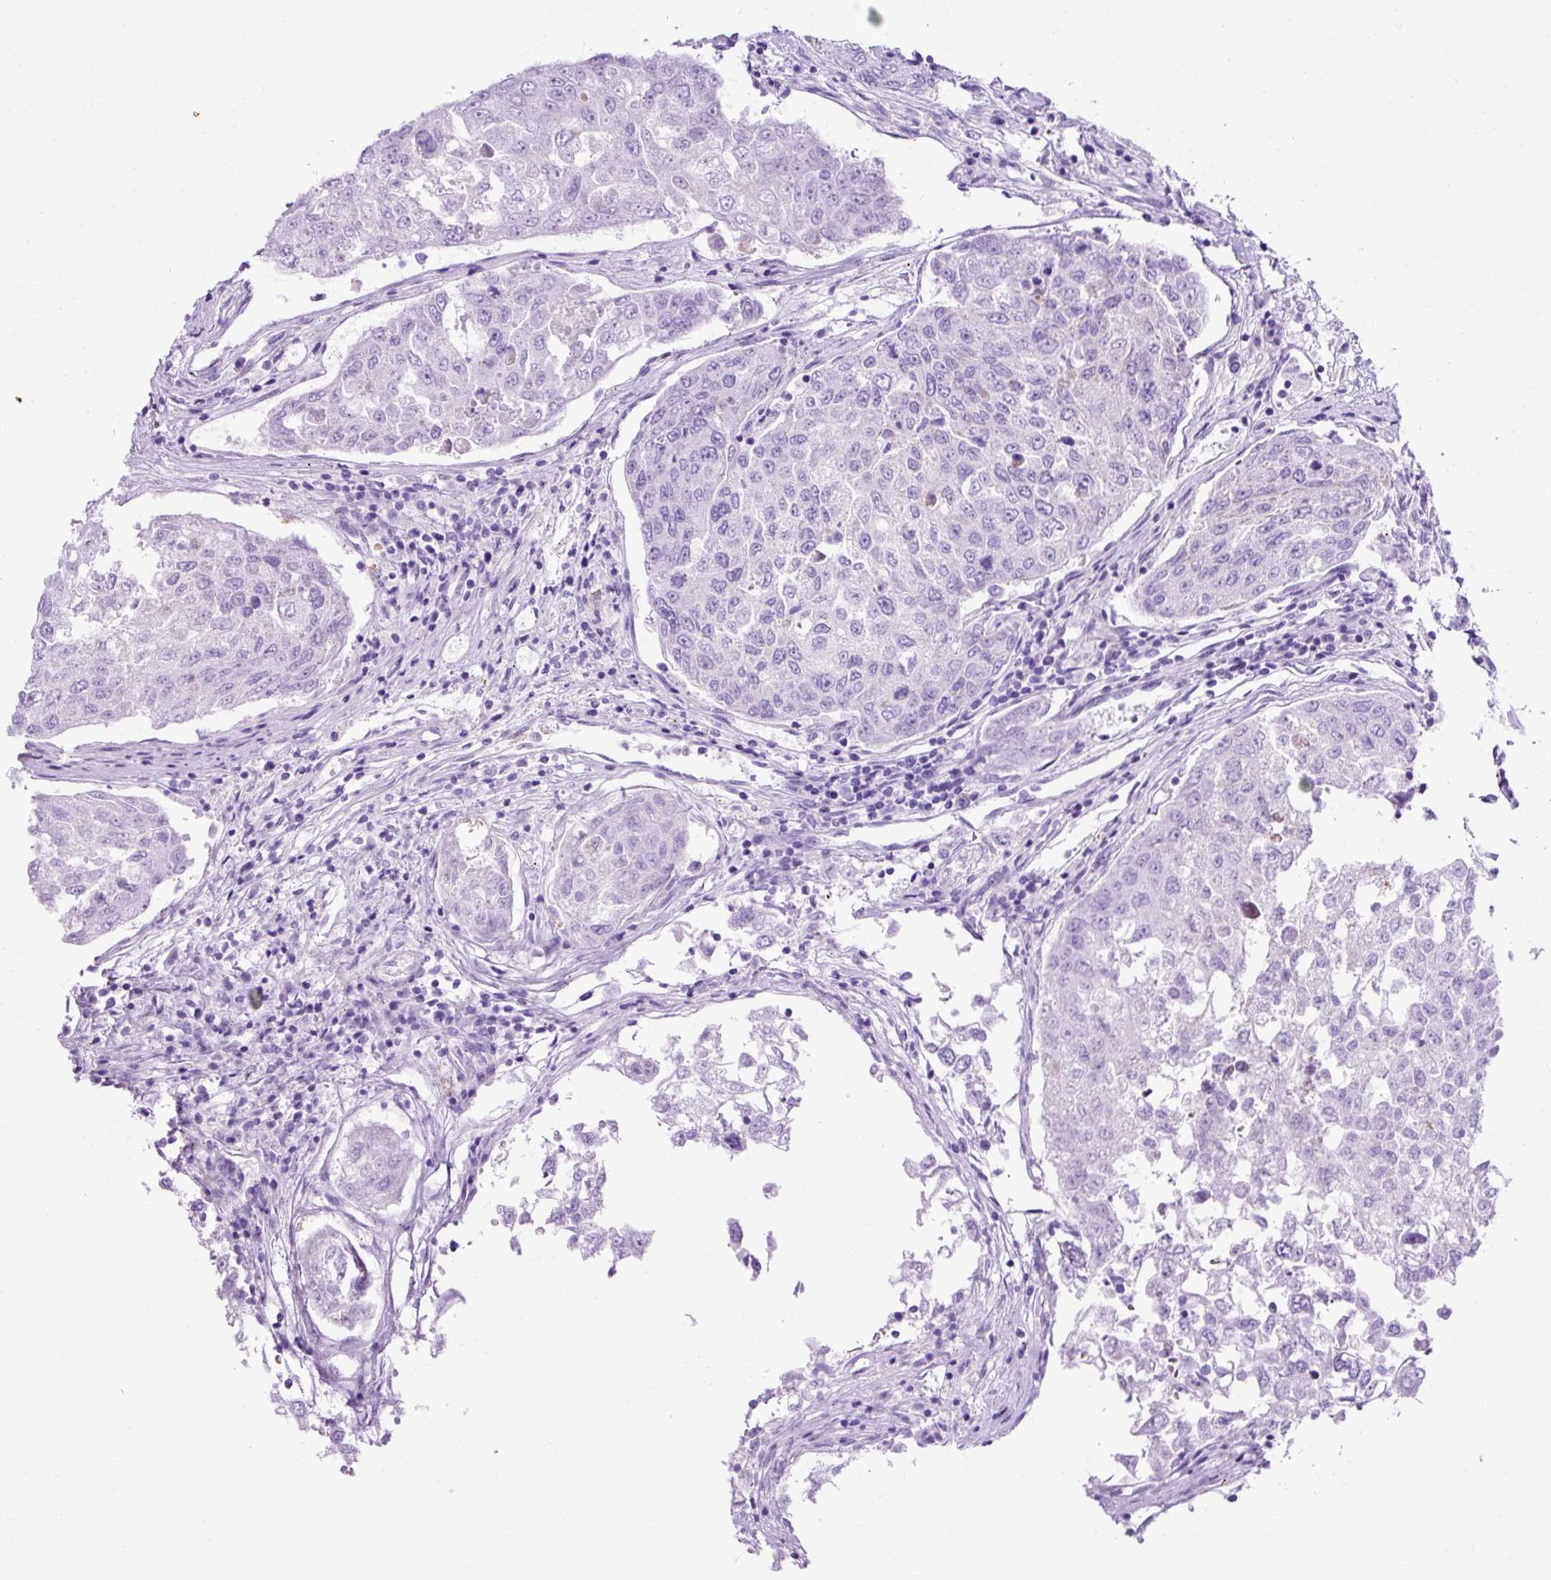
{"staining": {"intensity": "negative", "quantity": "none", "location": "none"}, "tissue": "urothelial cancer", "cell_type": "Tumor cells", "image_type": "cancer", "snomed": [{"axis": "morphology", "description": "Urothelial carcinoma, High grade"}, {"axis": "topography", "description": "Lymph node"}, {"axis": "topography", "description": "Urinary bladder"}], "caption": "Immunohistochemistry micrograph of human urothelial cancer stained for a protein (brown), which shows no staining in tumor cells. (DAB immunohistochemistry with hematoxylin counter stain).", "gene": "KRT12", "patient": {"sex": "male", "age": 51}}